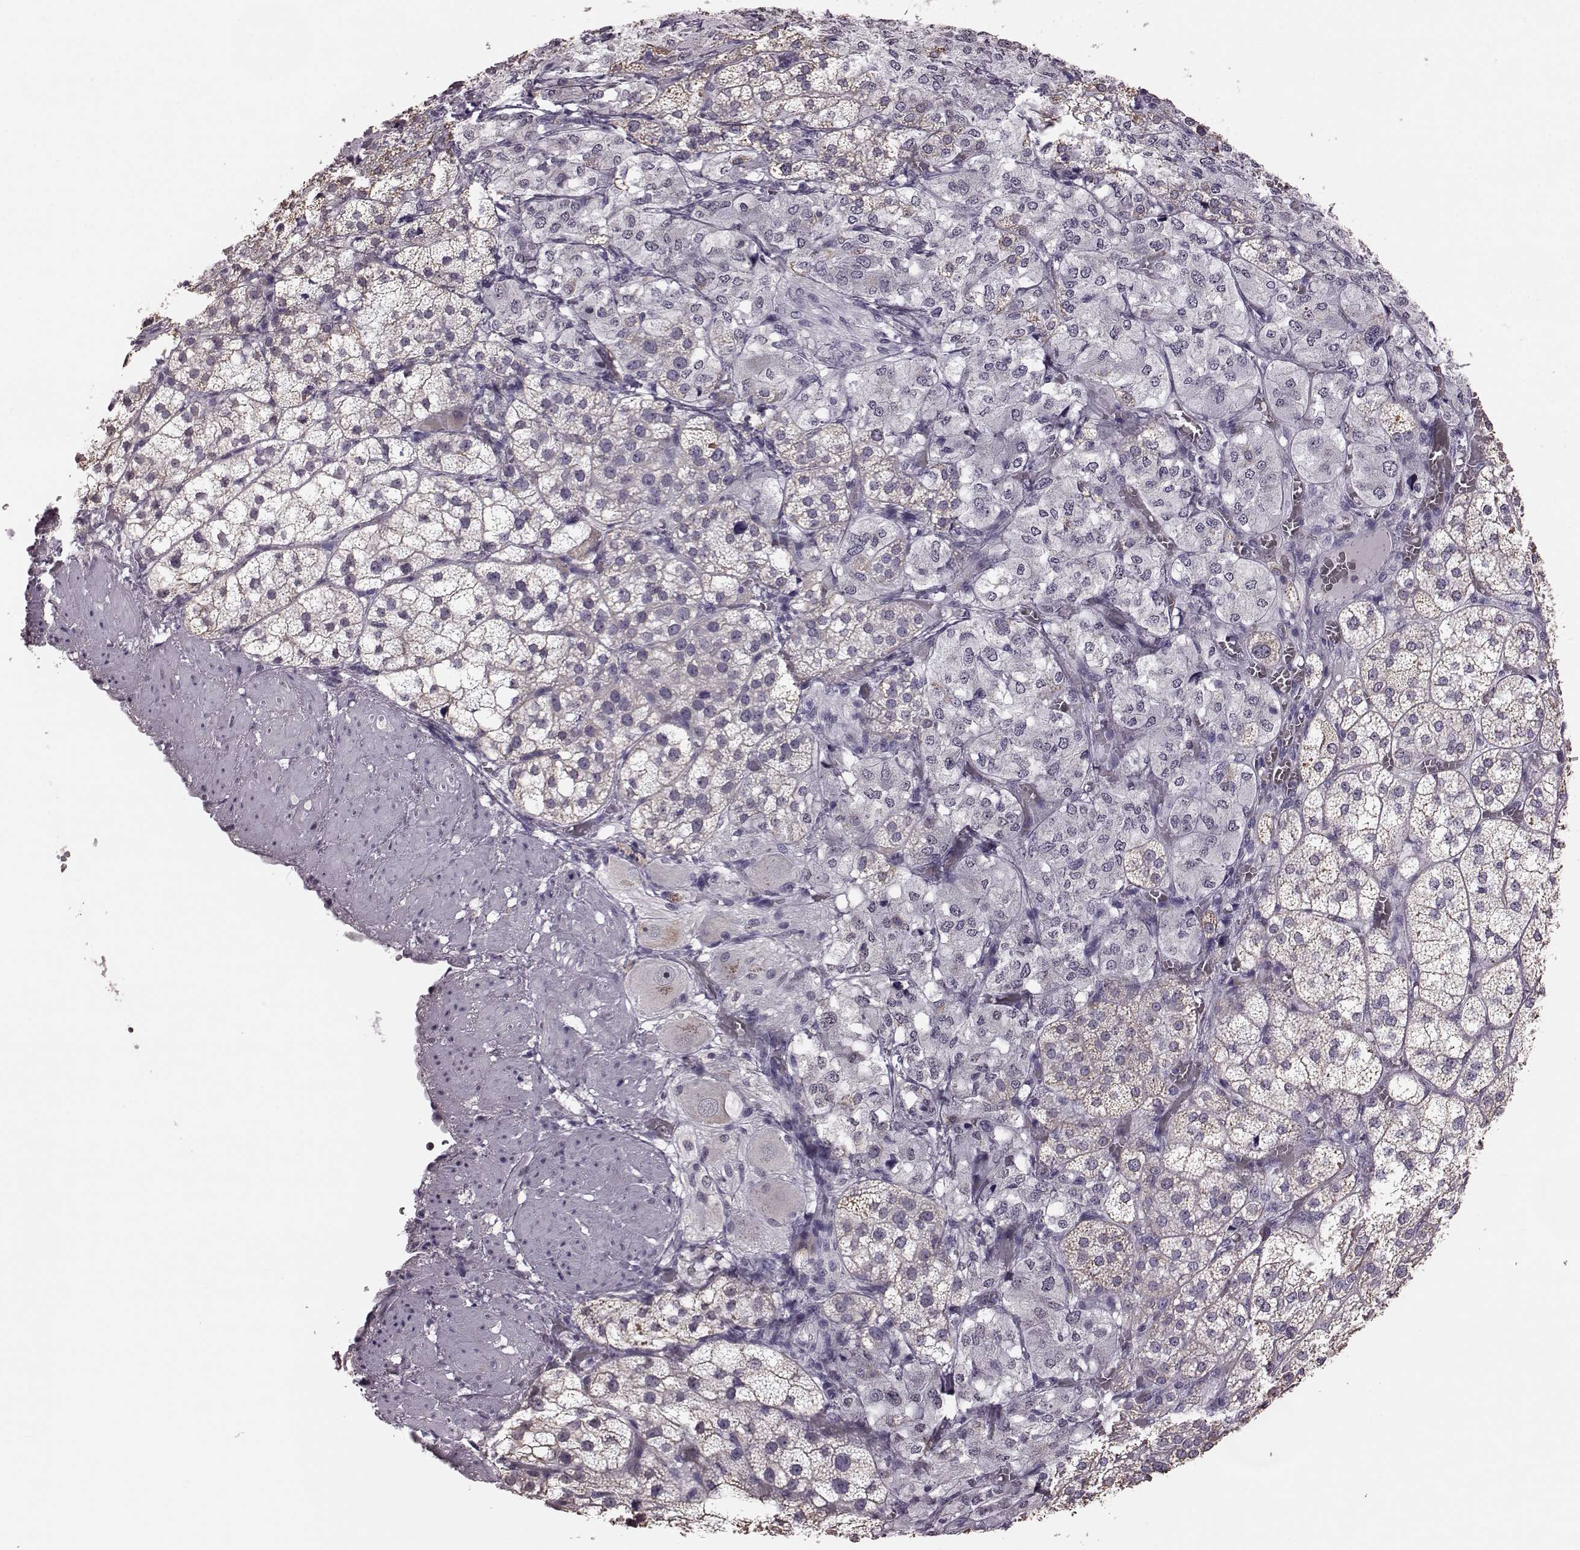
{"staining": {"intensity": "weak", "quantity": "<25%", "location": "cytoplasmic/membranous"}, "tissue": "adrenal gland", "cell_type": "Glandular cells", "image_type": "normal", "snomed": [{"axis": "morphology", "description": "Normal tissue, NOS"}, {"axis": "topography", "description": "Adrenal gland"}], "caption": "A micrograph of human adrenal gland is negative for staining in glandular cells. (DAB (3,3'-diaminobenzidine) immunohistochemistry (IHC) with hematoxylin counter stain).", "gene": "ALDH3A1", "patient": {"sex": "female", "age": 60}}